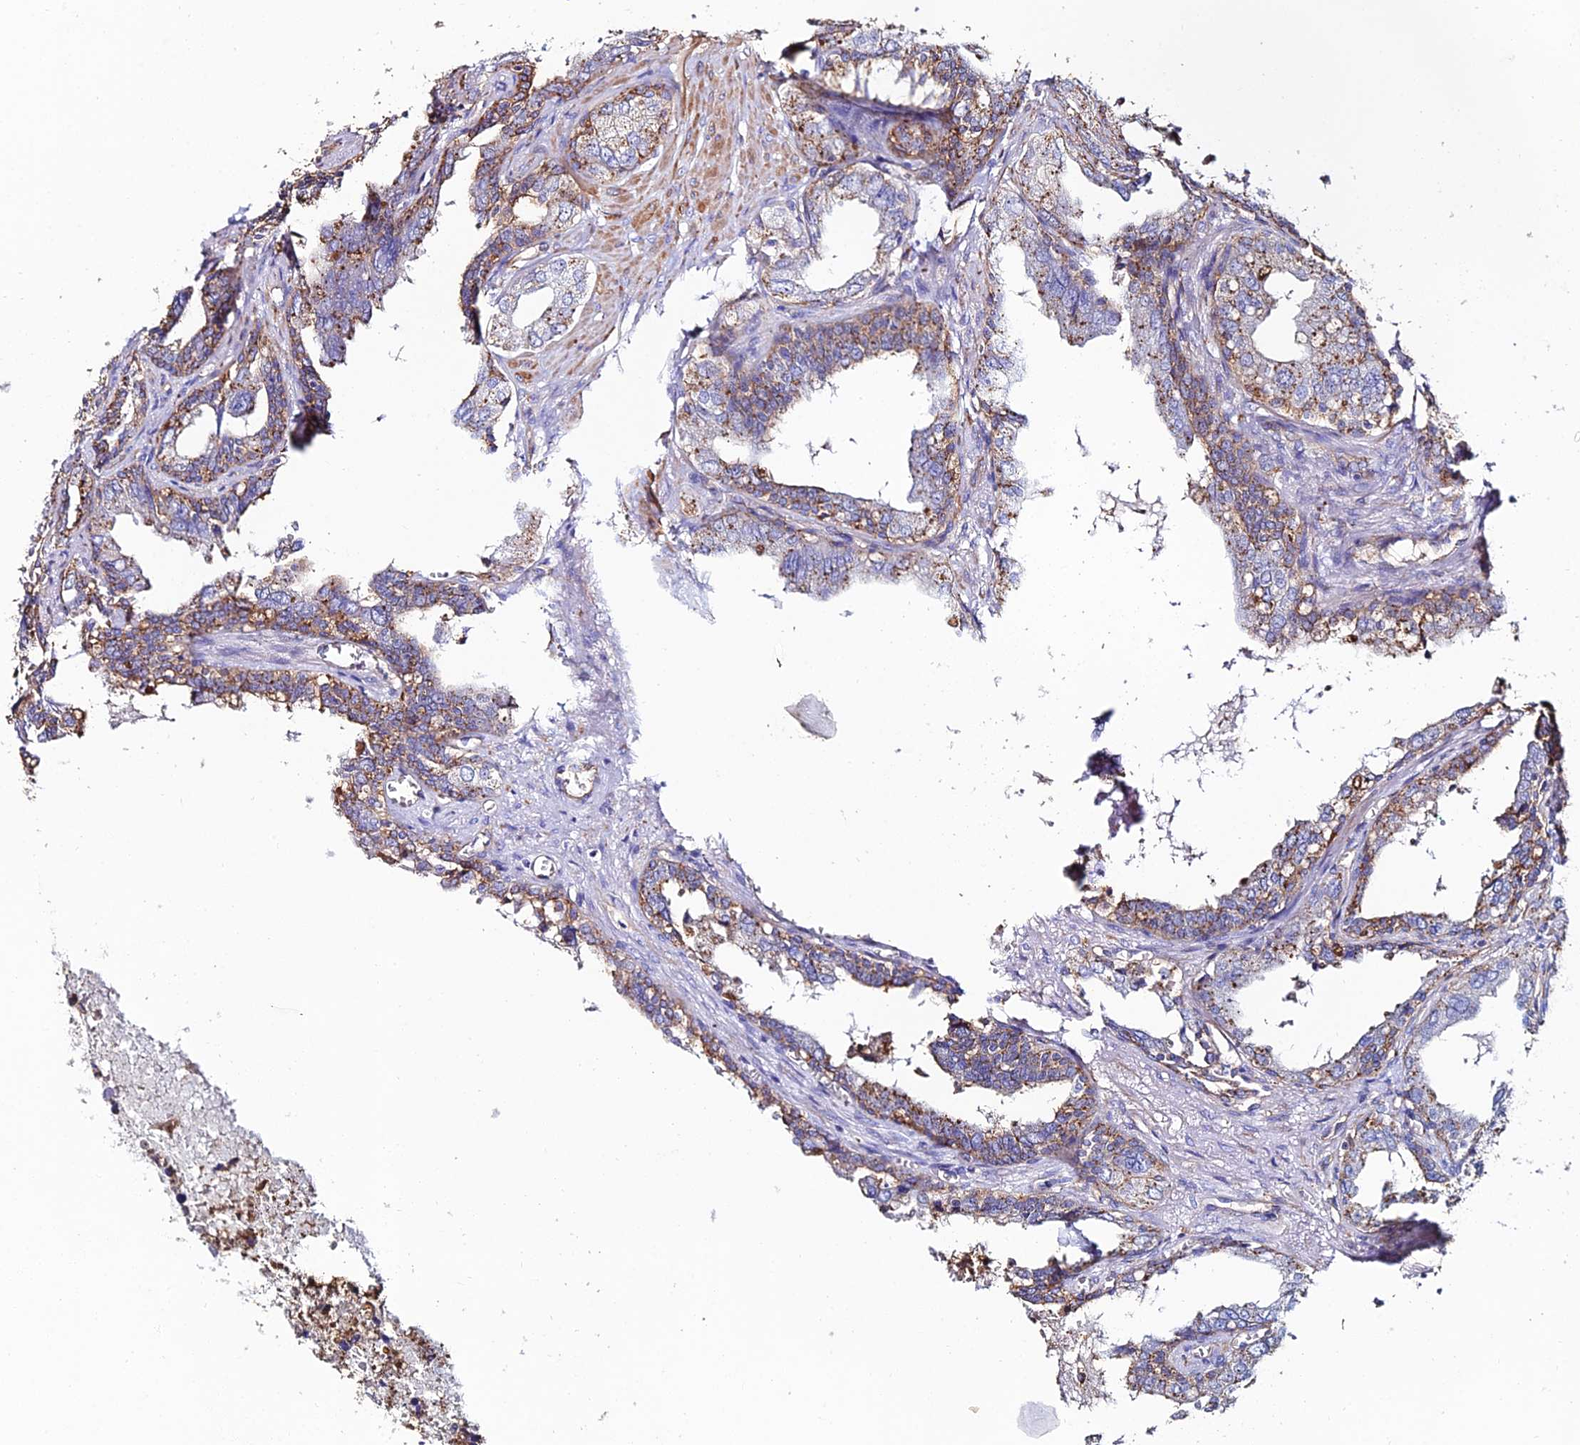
{"staining": {"intensity": "moderate", "quantity": ">75%", "location": "cytoplasmic/membranous"}, "tissue": "seminal vesicle", "cell_type": "Glandular cells", "image_type": "normal", "snomed": [{"axis": "morphology", "description": "Normal tissue, NOS"}, {"axis": "topography", "description": "Seminal veicle"}], "caption": "Approximately >75% of glandular cells in unremarkable seminal vesicle show moderate cytoplasmic/membranous protein expression as visualized by brown immunohistochemical staining.", "gene": "C6", "patient": {"sex": "male", "age": 67}}